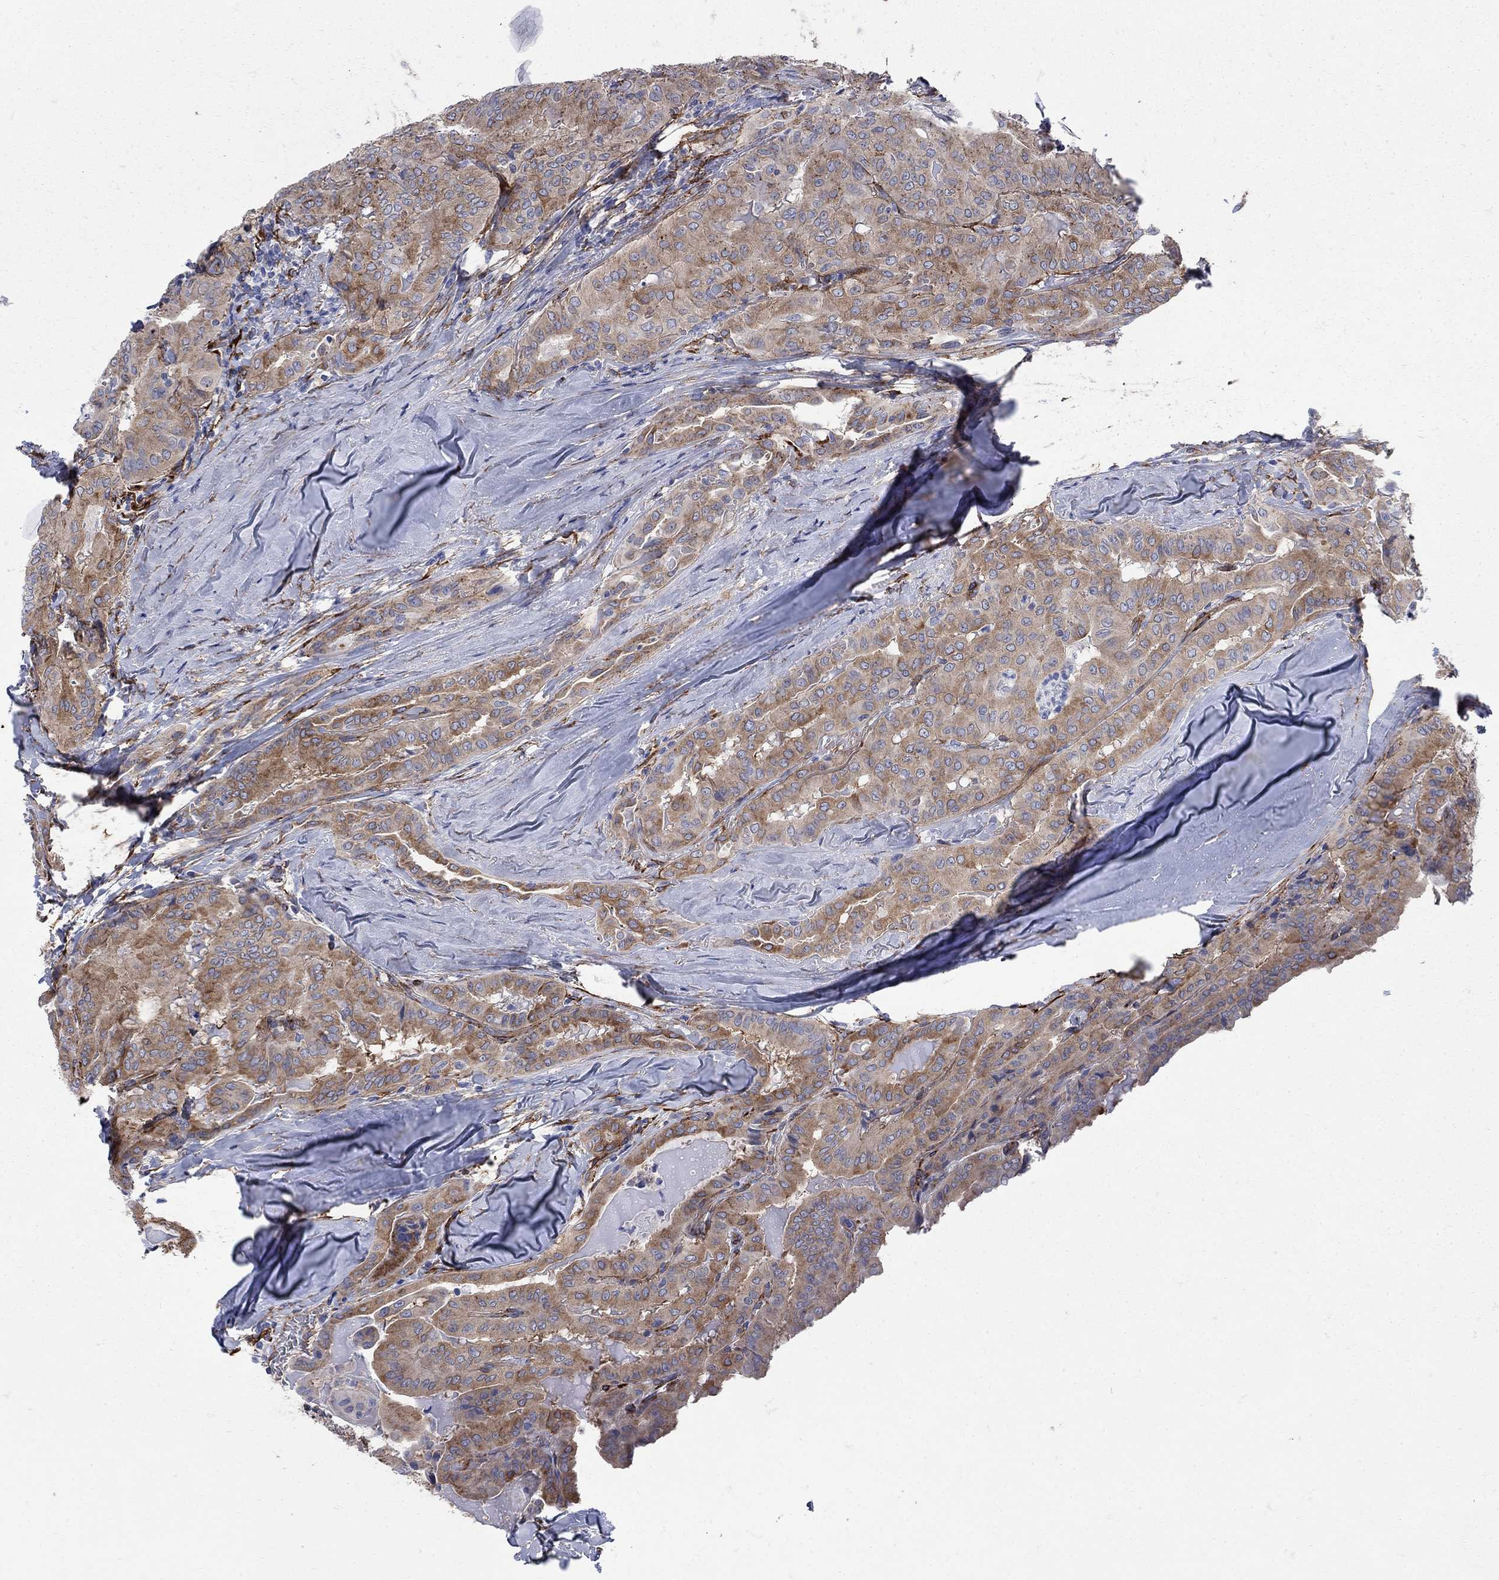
{"staining": {"intensity": "moderate", "quantity": ">75%", "location": "cytoplasmic/membranous"}, "tissue": "thyroid cancer", "cell_type": "Tumor cells", "image_type": "cancer", "snomed": [{"axis": "morphology", "description": "Papillary adenocarcinoma, NOS"}, {"axis": "topography", "description": "Thyroid gland"}], "caption": "A photomicrograph of thyroid cancer (papillary adenocarcinoma) stained for a protein shows moderate cytoplasmic/membranous brown staining in tumor cells.", "gene": "SEPTIN8", "patient": {"sex": "female", "age": 68}}